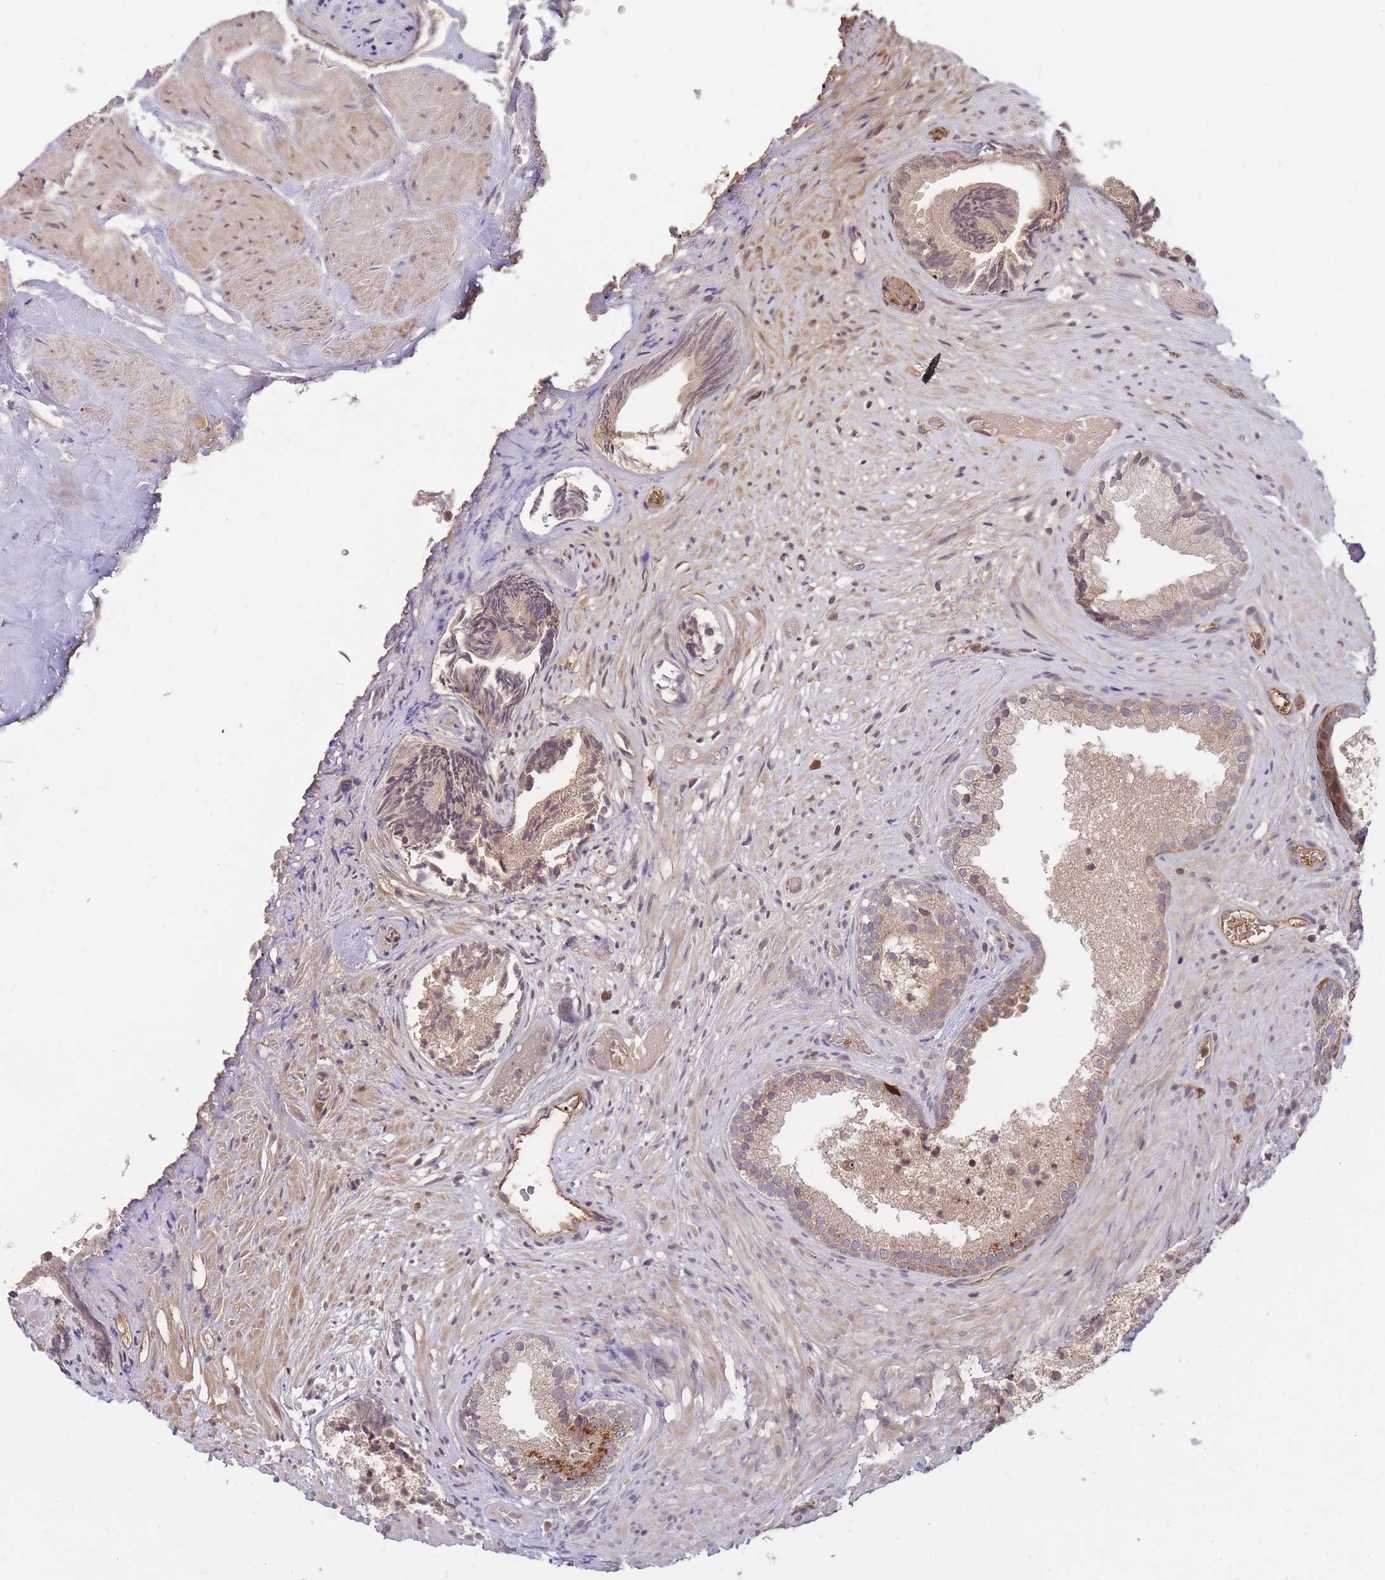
{"staining": {"intensity": "strong", "quantity": "<25%", "location": "cytoplasmic/membranous"}, "tissue": "prostate", "cell_type": "Glandular cells", "image_type": "normal", "snomed": [{"axis": "morphology", "description": "Normal tissue, NOS"}, {"axis": "topography", "description": "Prostate"}], "caption": "Glandular cells show strong cytoplasmic/membranous positivity in approximately <25% of cells in benign prostate.", "gene": "RALGDS", "patient": {"sex": "male", "age": 76}}